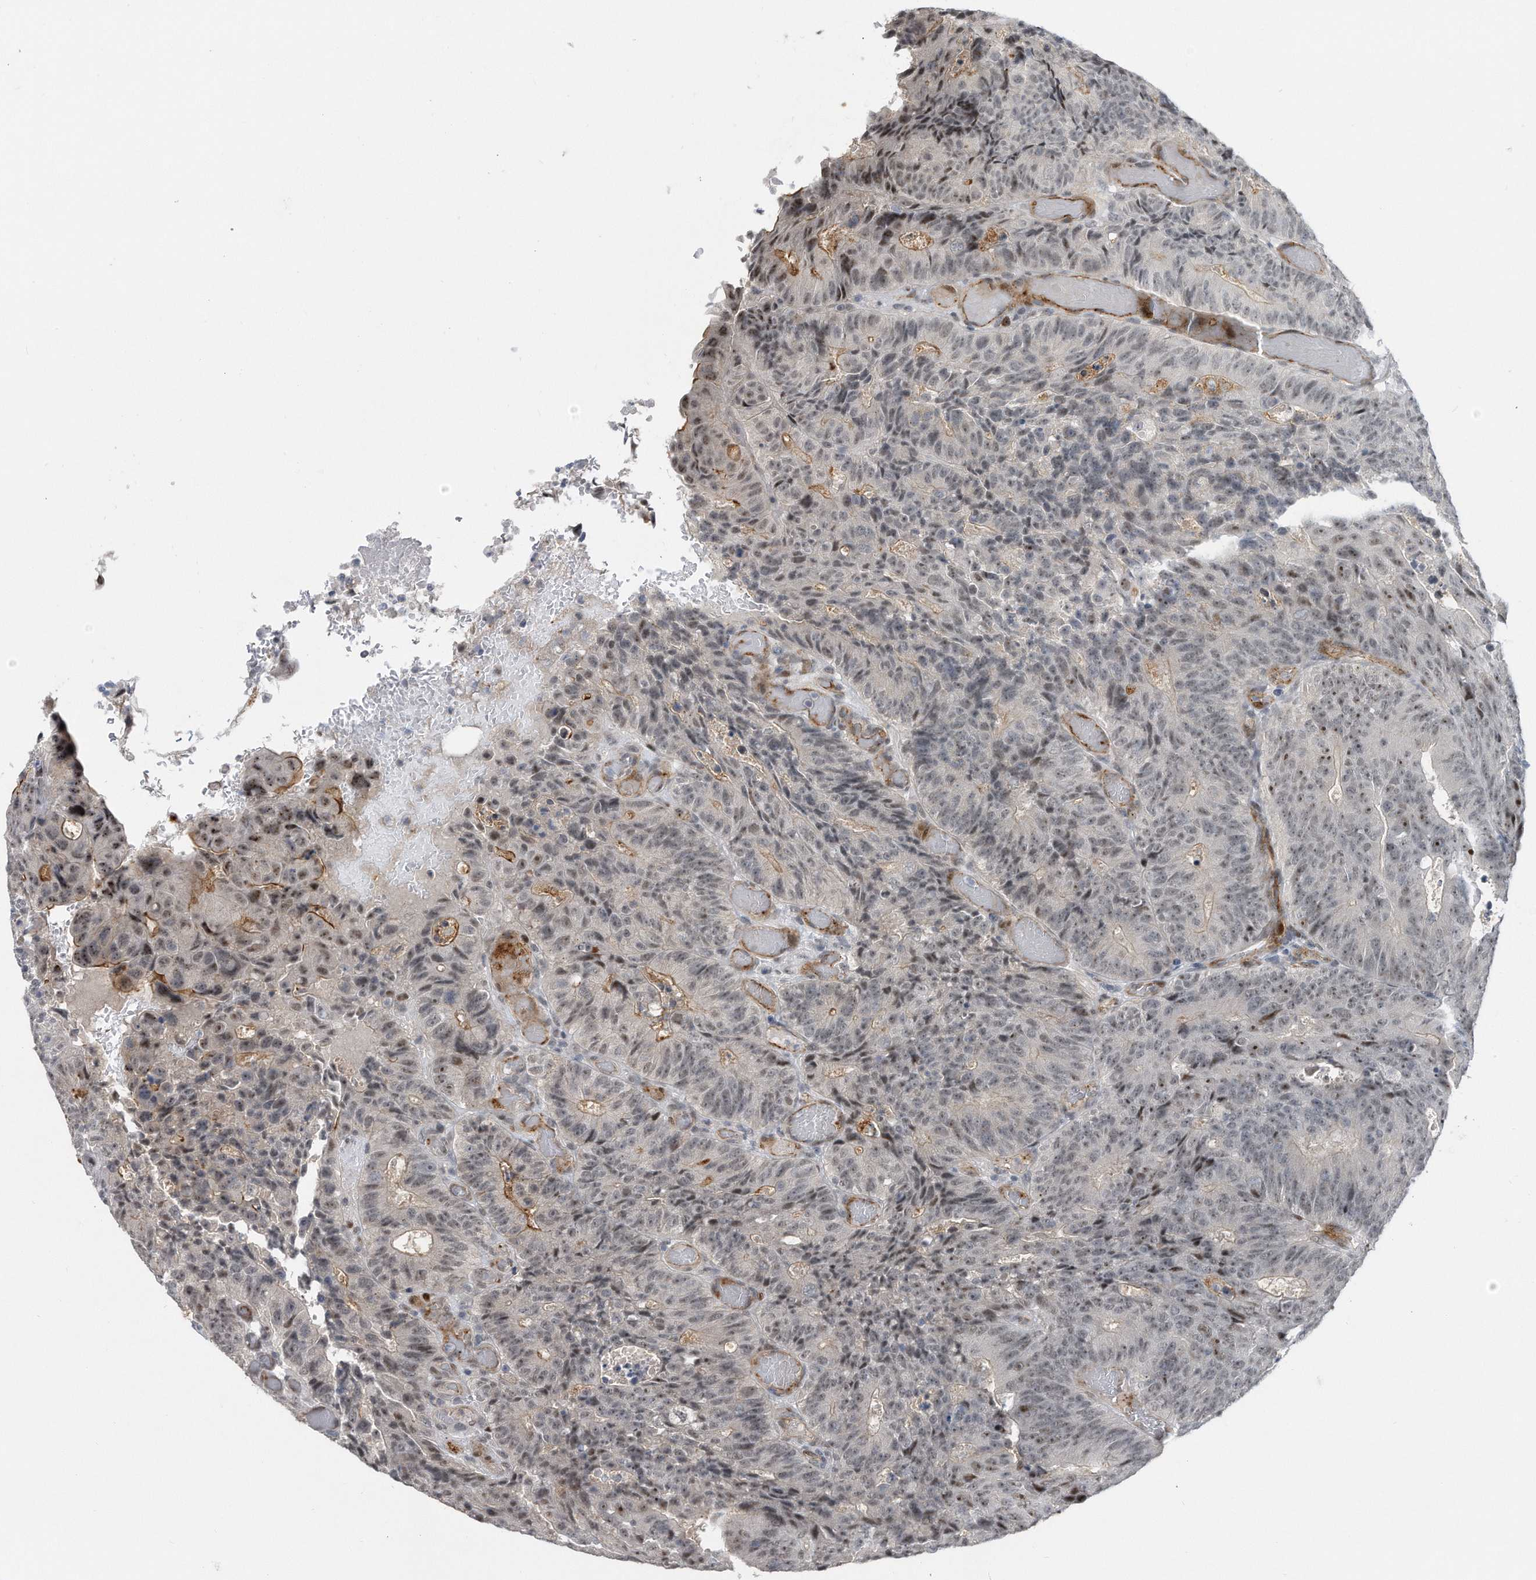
{"staining": {"intensity": "moderate", "quantity": "25%-75%", "location": "nuclear"}, "tissue": "colorectal cancer", "cell_type": "Tumor cells", "image_type": "cancer", "snomed": [{"axis": "morphology", "description": "Adenocarcinoma, NOS"}, {"axis": "topography", "description": "Colon"}], "caption": "Moderate nuclear positivity is seen in about 25%-75% of tumor cells in colorectal cancer.", "gene": "PGBD2", "patient": {"sex": "male", "age": 87}}